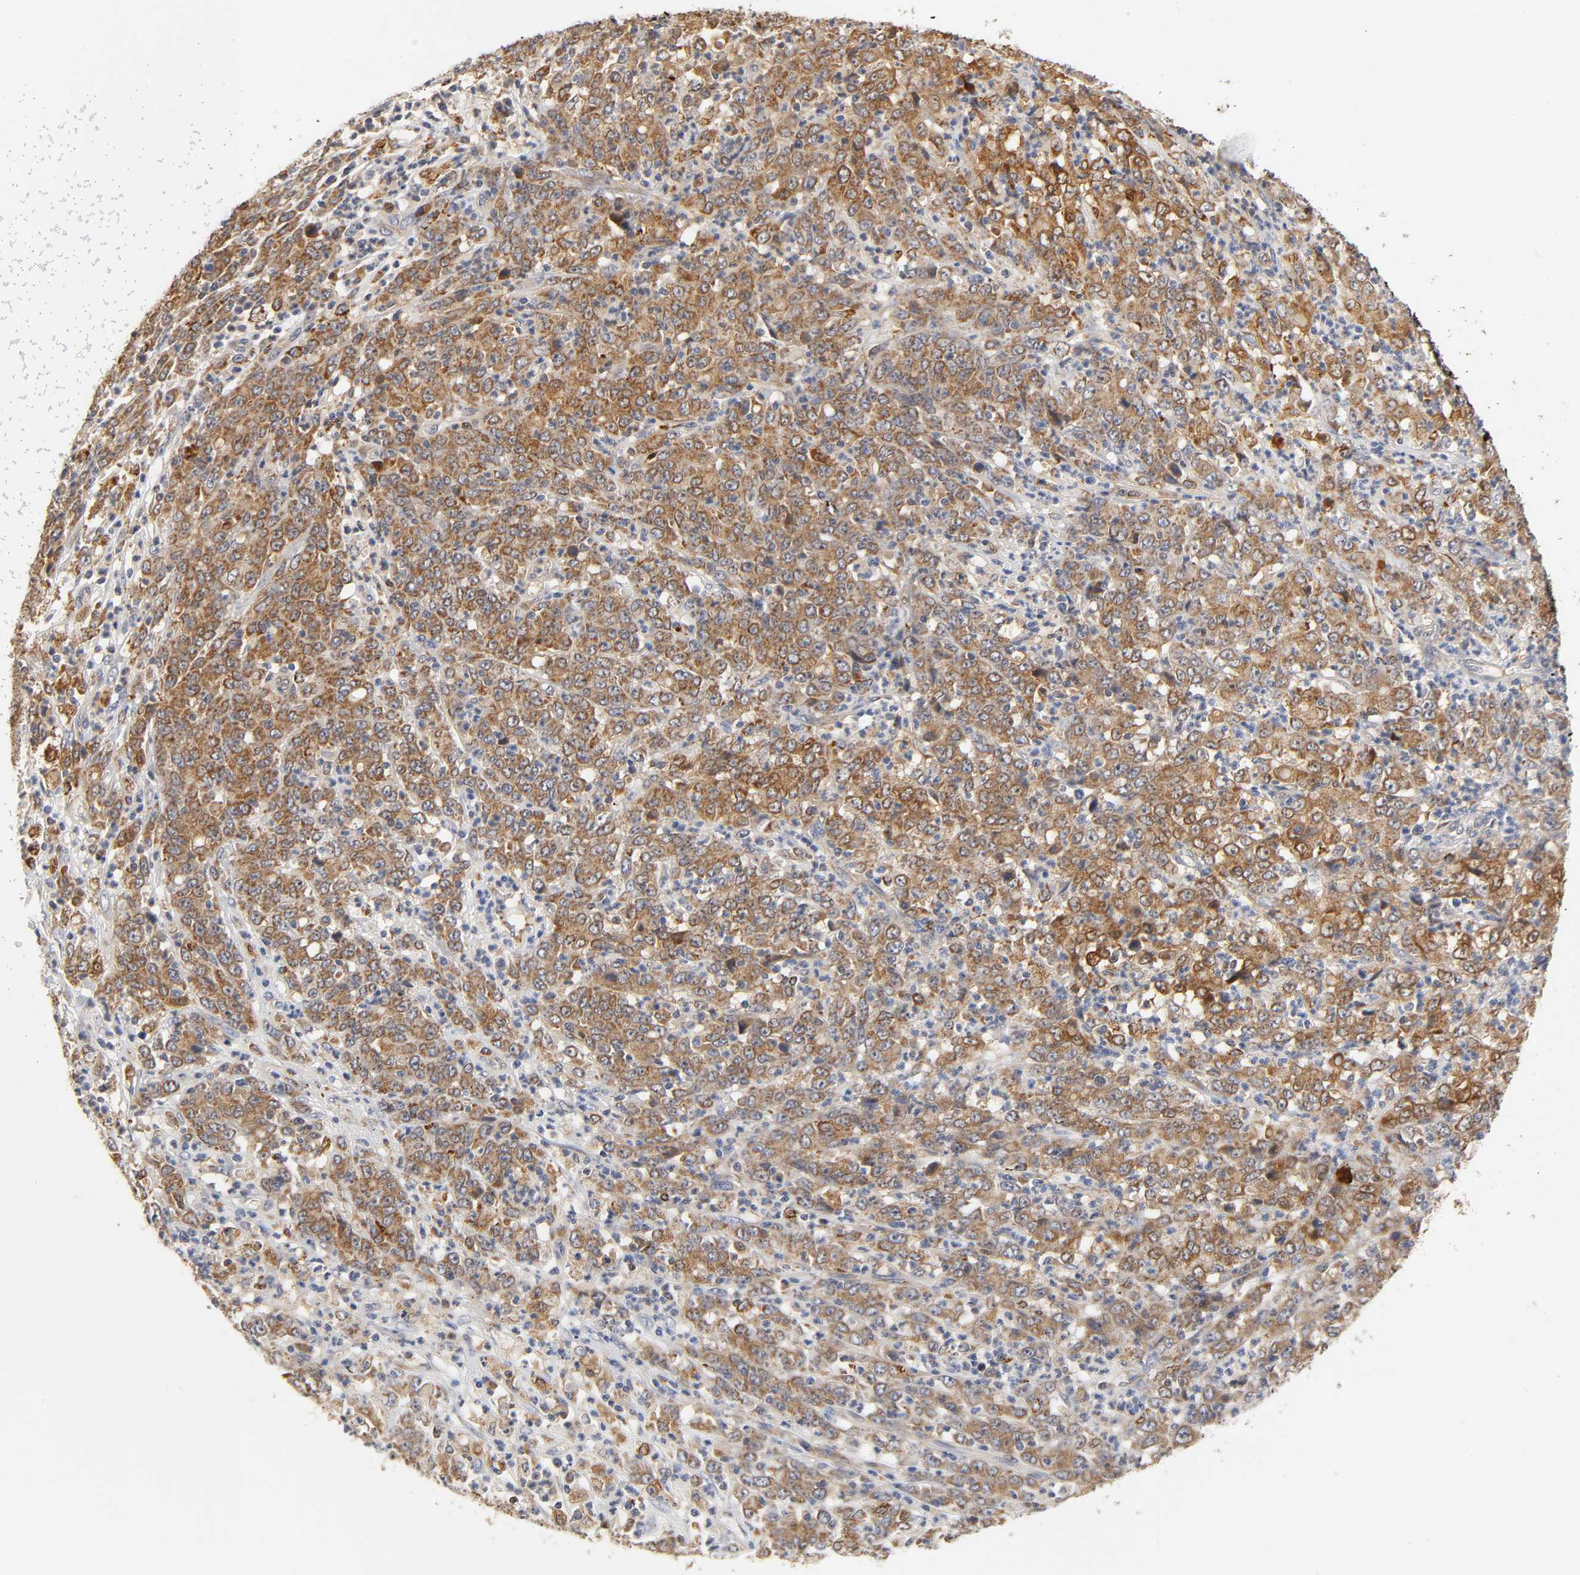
{"staining": {"intensity": "strong", "quantity": ">75%", "location": "cytoplasmic/membranous,nuclear"}, "tissue": "stomach cancer", "cell_type": "Tumor cells", "image_type": "cancer", "snomed": [{"axis": "morphology", "description": "Adenocarcinoma, NOS"}, {"axis": "topography", "description": "Stomach, lower"}], "caption": "Immunohistochemical staining of human stomach cancer displays high levels of strong cytoplasmic/membranous and nuclear protein expression in about >75% of tumor cells. The protein is shown in brown color, while the nuclei are stained blue.", "gene": "ISG15", "patient": {"sex": "female", "age": 71}}